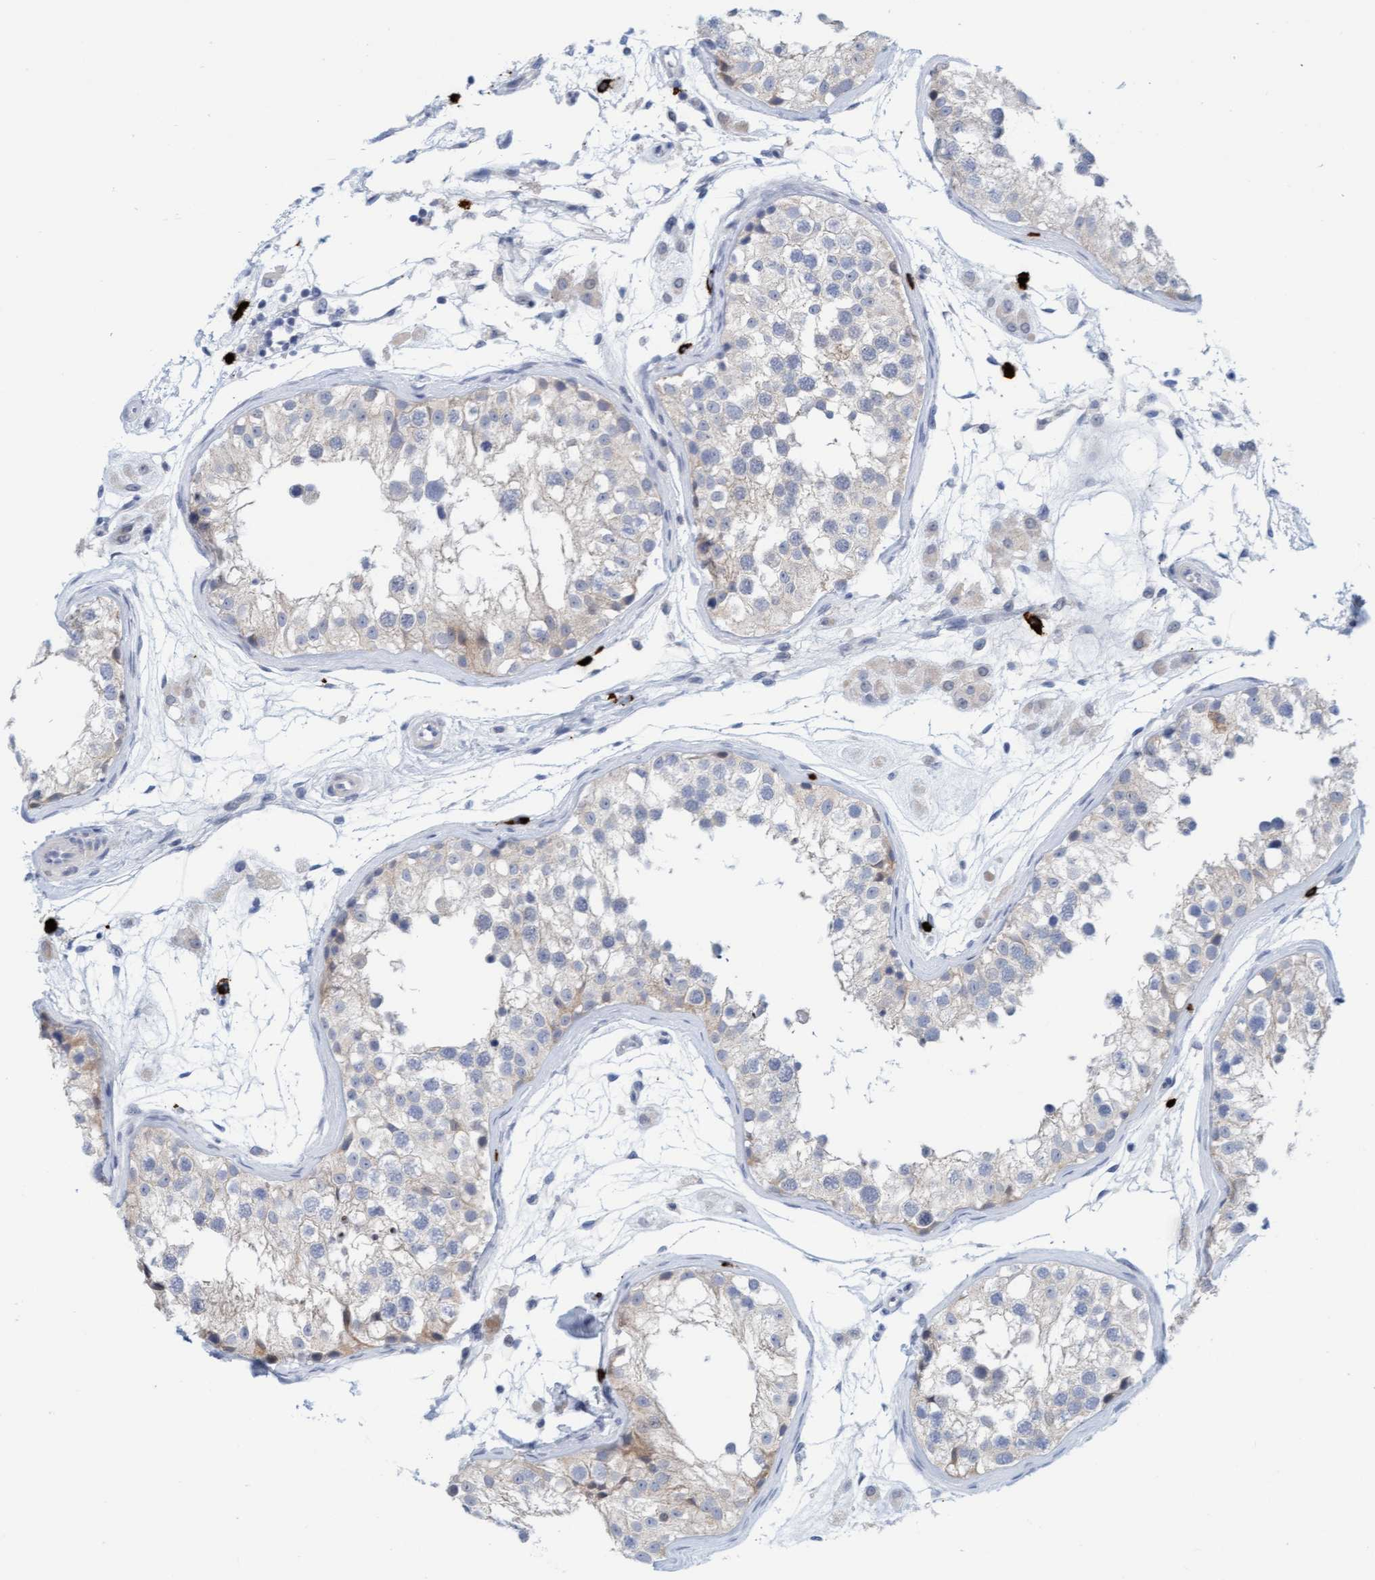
{"staining": {"intensity": "weak", "quantity": "<25%", "location": "cytoplasmic/membranous"}, "tissue": "testis", "cell_type": "Cells in seminiferous ducts", "image_type": "normal", "snomed": [{"axis": "morphology", "description": "Normal tissue, NOS"}, {"axis": "morphology", "description": "Adenocarcinoma, metastatic, NOS"}, {"axis": "topography", "description": "Testis"}], "caption": "IHC micrograph of normal human testis stained for a protein (brown), which displays no staining in cells in seminiferous ducts.", "gene": "CPA3", "patient": {"sex": "male", "age": 26}}